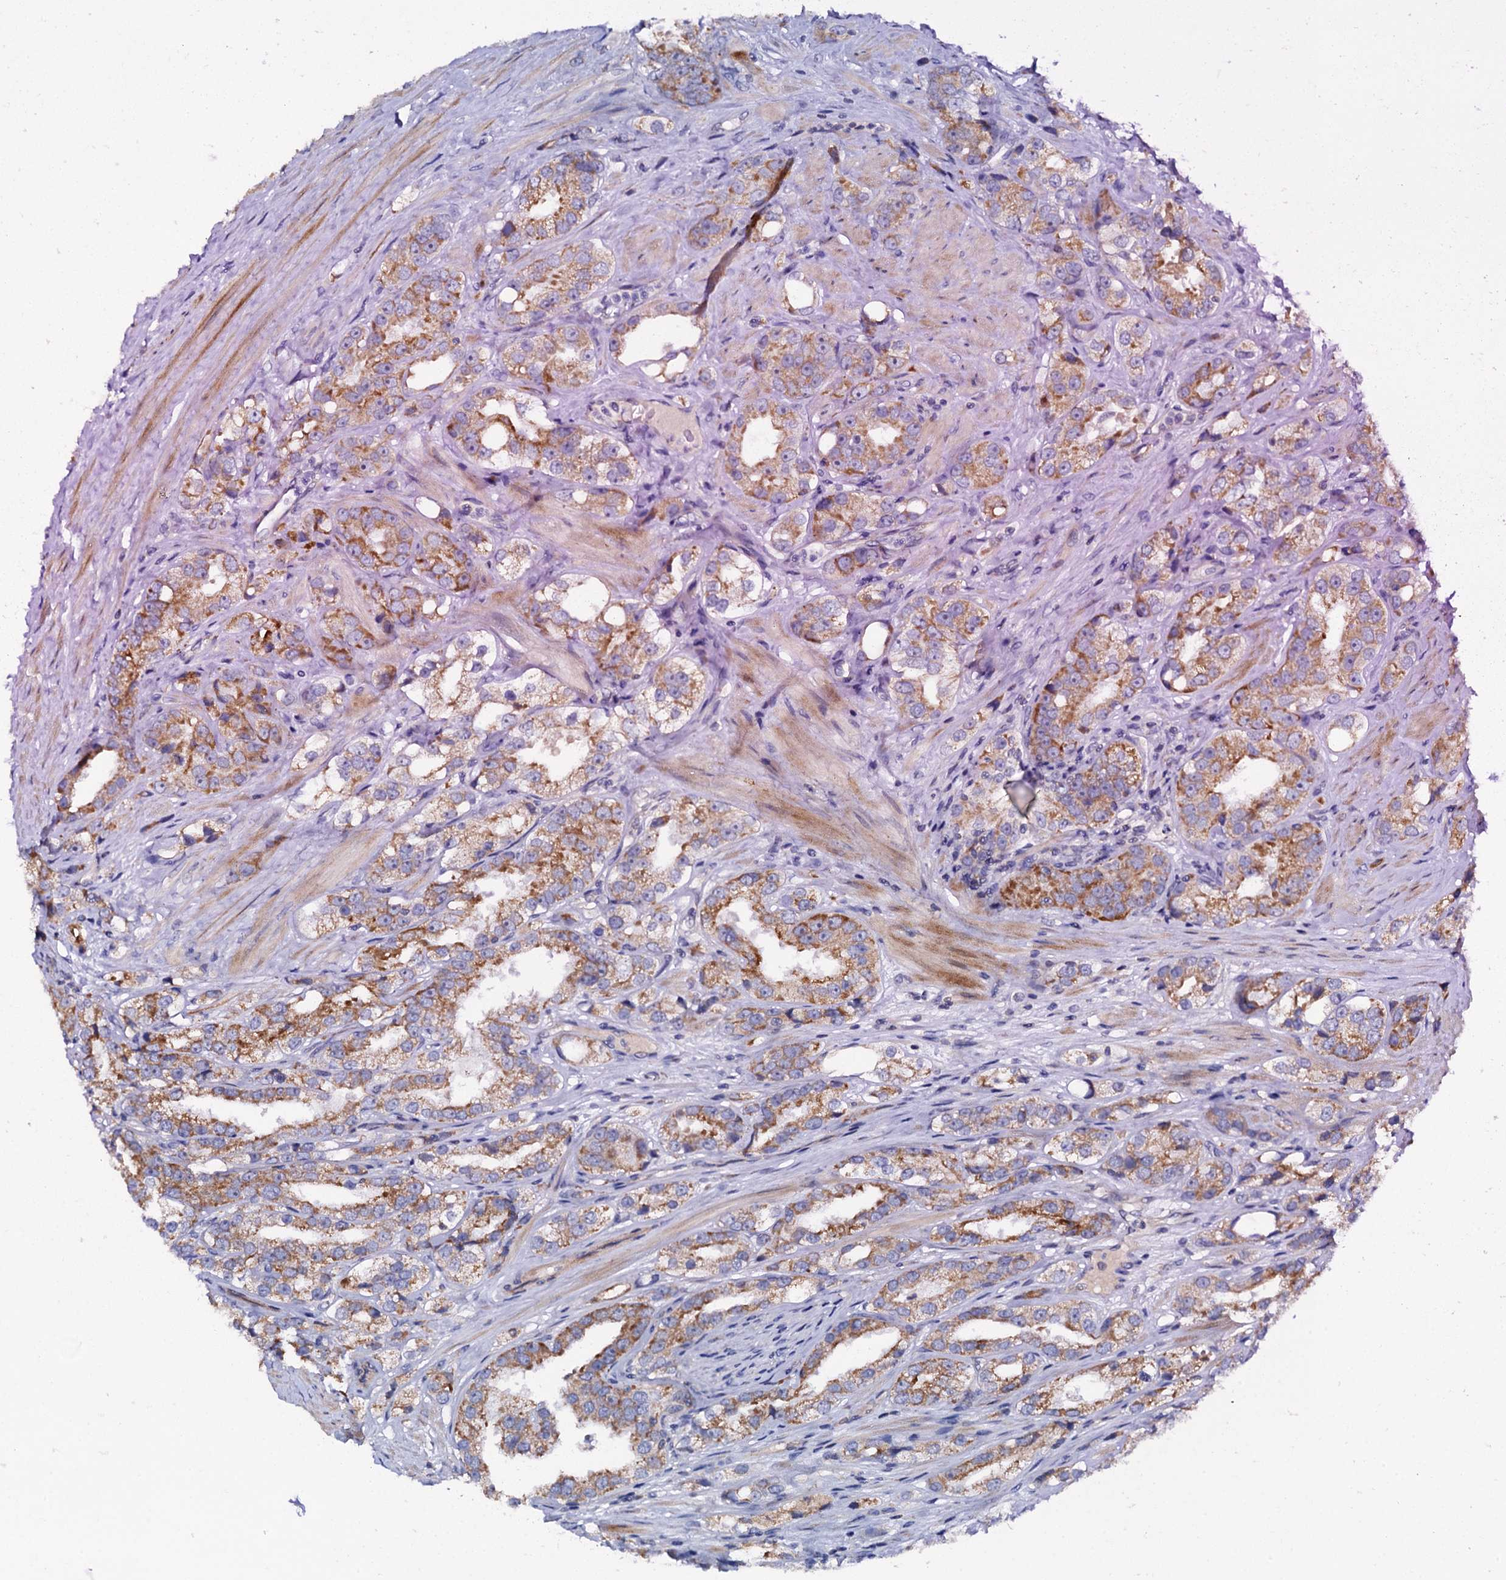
{"staining": {"intensity": "moderate", "quantity": ">75%", "location": "cytoplasmic/membranous"}, "tissue": "prostate cancer", "cell_type": "Tumor cells", "image_type": "cancer", "snomed": [{"axis": "morphology", "description": "Adenocarcinoma, NOS"}, {"axis": "topography", "description": "Prostate"}], "caption": "This image exhibits prostate adenocarcinoma stained with IHC to label a protein in brown. The cytoplasmic/membranous of tumor cells show moderate positivity for the protein. Nuclei are counter-stained blue.", "gene": "MRPL48", "patient": {"sex": "male", "age": 79}}